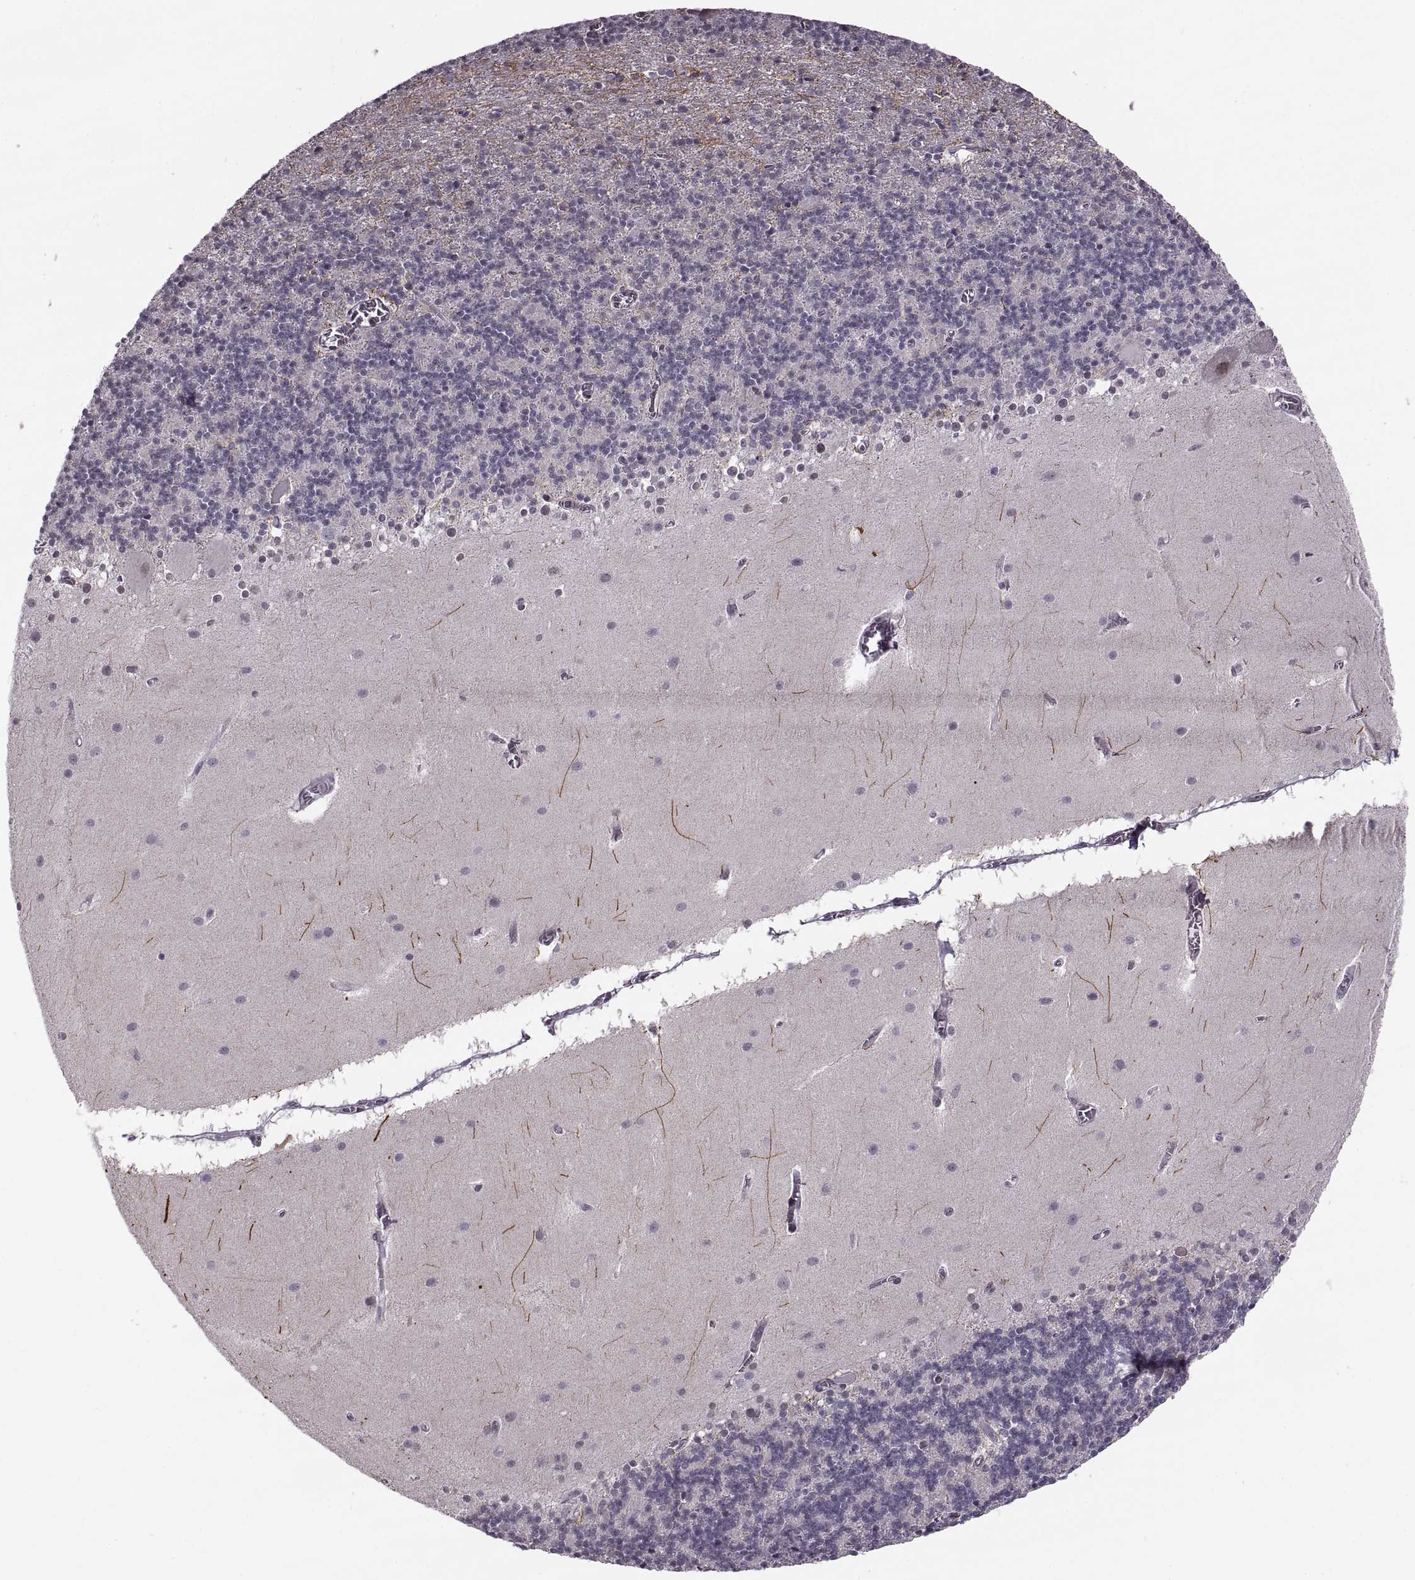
{"staining": {"intensity": "negative", "quantity": "none", "location": "none"}, "tissue": "cerebellum", "cell_type": "Cells in granular layer", "image_type": "normal", "snomed": [{"axis": "morphology", "description": "Normal tissue, NOS"}, {"axis": "topography", "description": "Cerebellum"}], "caption": "Cells in granular layer show no significant expression in benign cerebellum.", "gene": "LUZP2", "patient": {"sex": "male", "age": 70}}